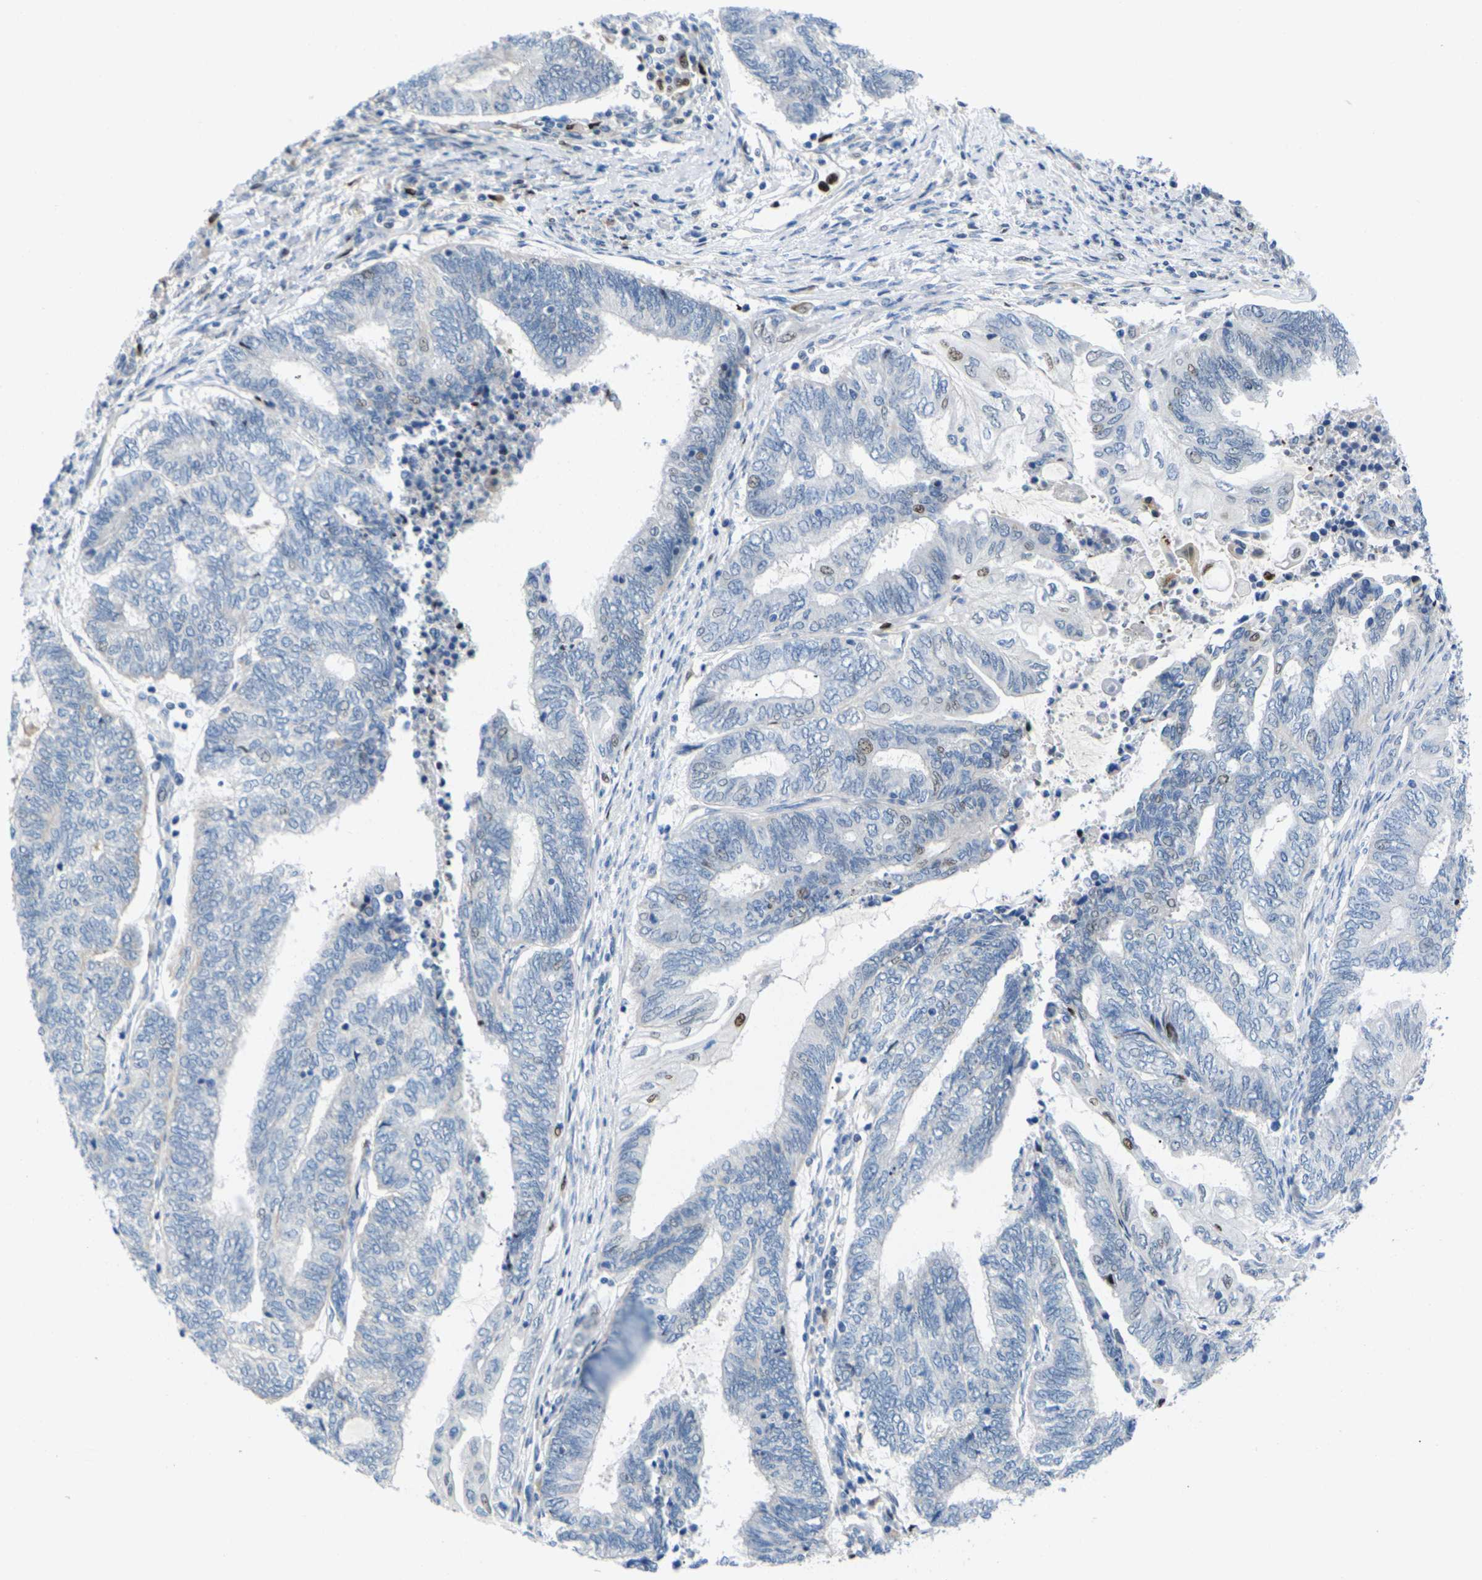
{"staining": {"intensity": "moderate", "quantity": "<25%", "location": "nuclear"}, "tissue": "endometrial cancer", "cell_type": "Tumor cells", "image_type": "cancer", "snomed": [{"axis": "morphology", "description": "Adenocarcinoma, NOS"}, {"axis": "topography", "description": "Uterus"}, {"axis": "topography", "description": "Endometrium"}], "caption": "Immunohistochemistry histopathology image of adenocarcinoma (endometrial) stained for a protein (brown), which exhibits low levels of moderate nuclear staining in approximately <25% of tumor cells.", "gene": "RPS6KA3", "patient": {"sex": "female", "age": 70}}